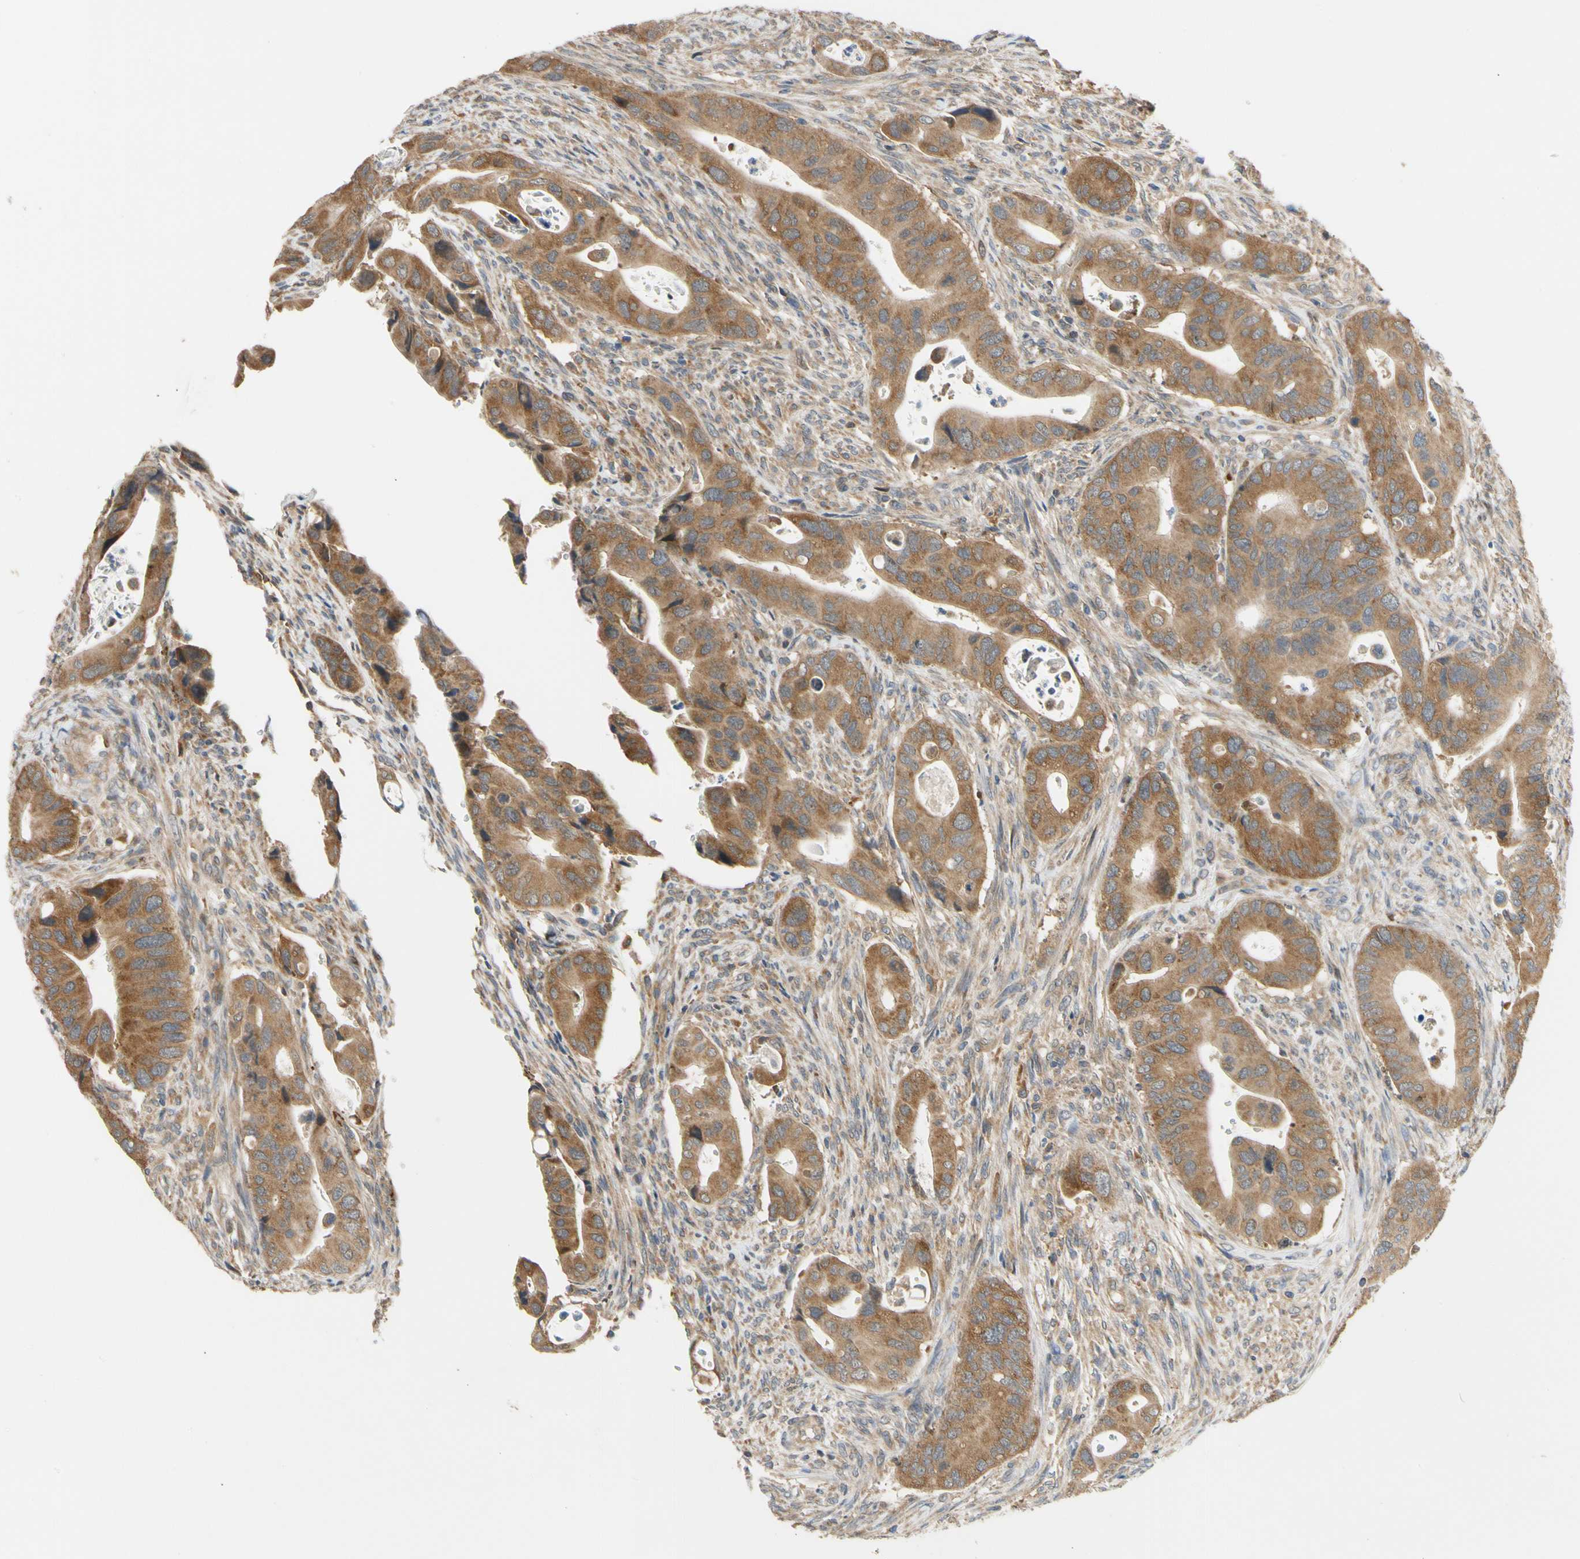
{"staining": {"intensity": "moderate", "quantity": ">75%", "location": "cytoplasmic/membranous"}, "tissue": "colorectal cancer", "cell_type": "Tumor cells", "image_type": "cancer", "snomed": [{"axis": "morphology", "description": "Adenocarcinoma, NOS"}, {"axis": "topography", "description": "Rectum"}], "caption": "Protein staining exhibits moderate cytoplasmic/membranous expression in about >75% of tumor cells in colorectal adenocarcinoma.", "gene": "ANKHD1", "patient": {"sex": "female", "age": 57}}